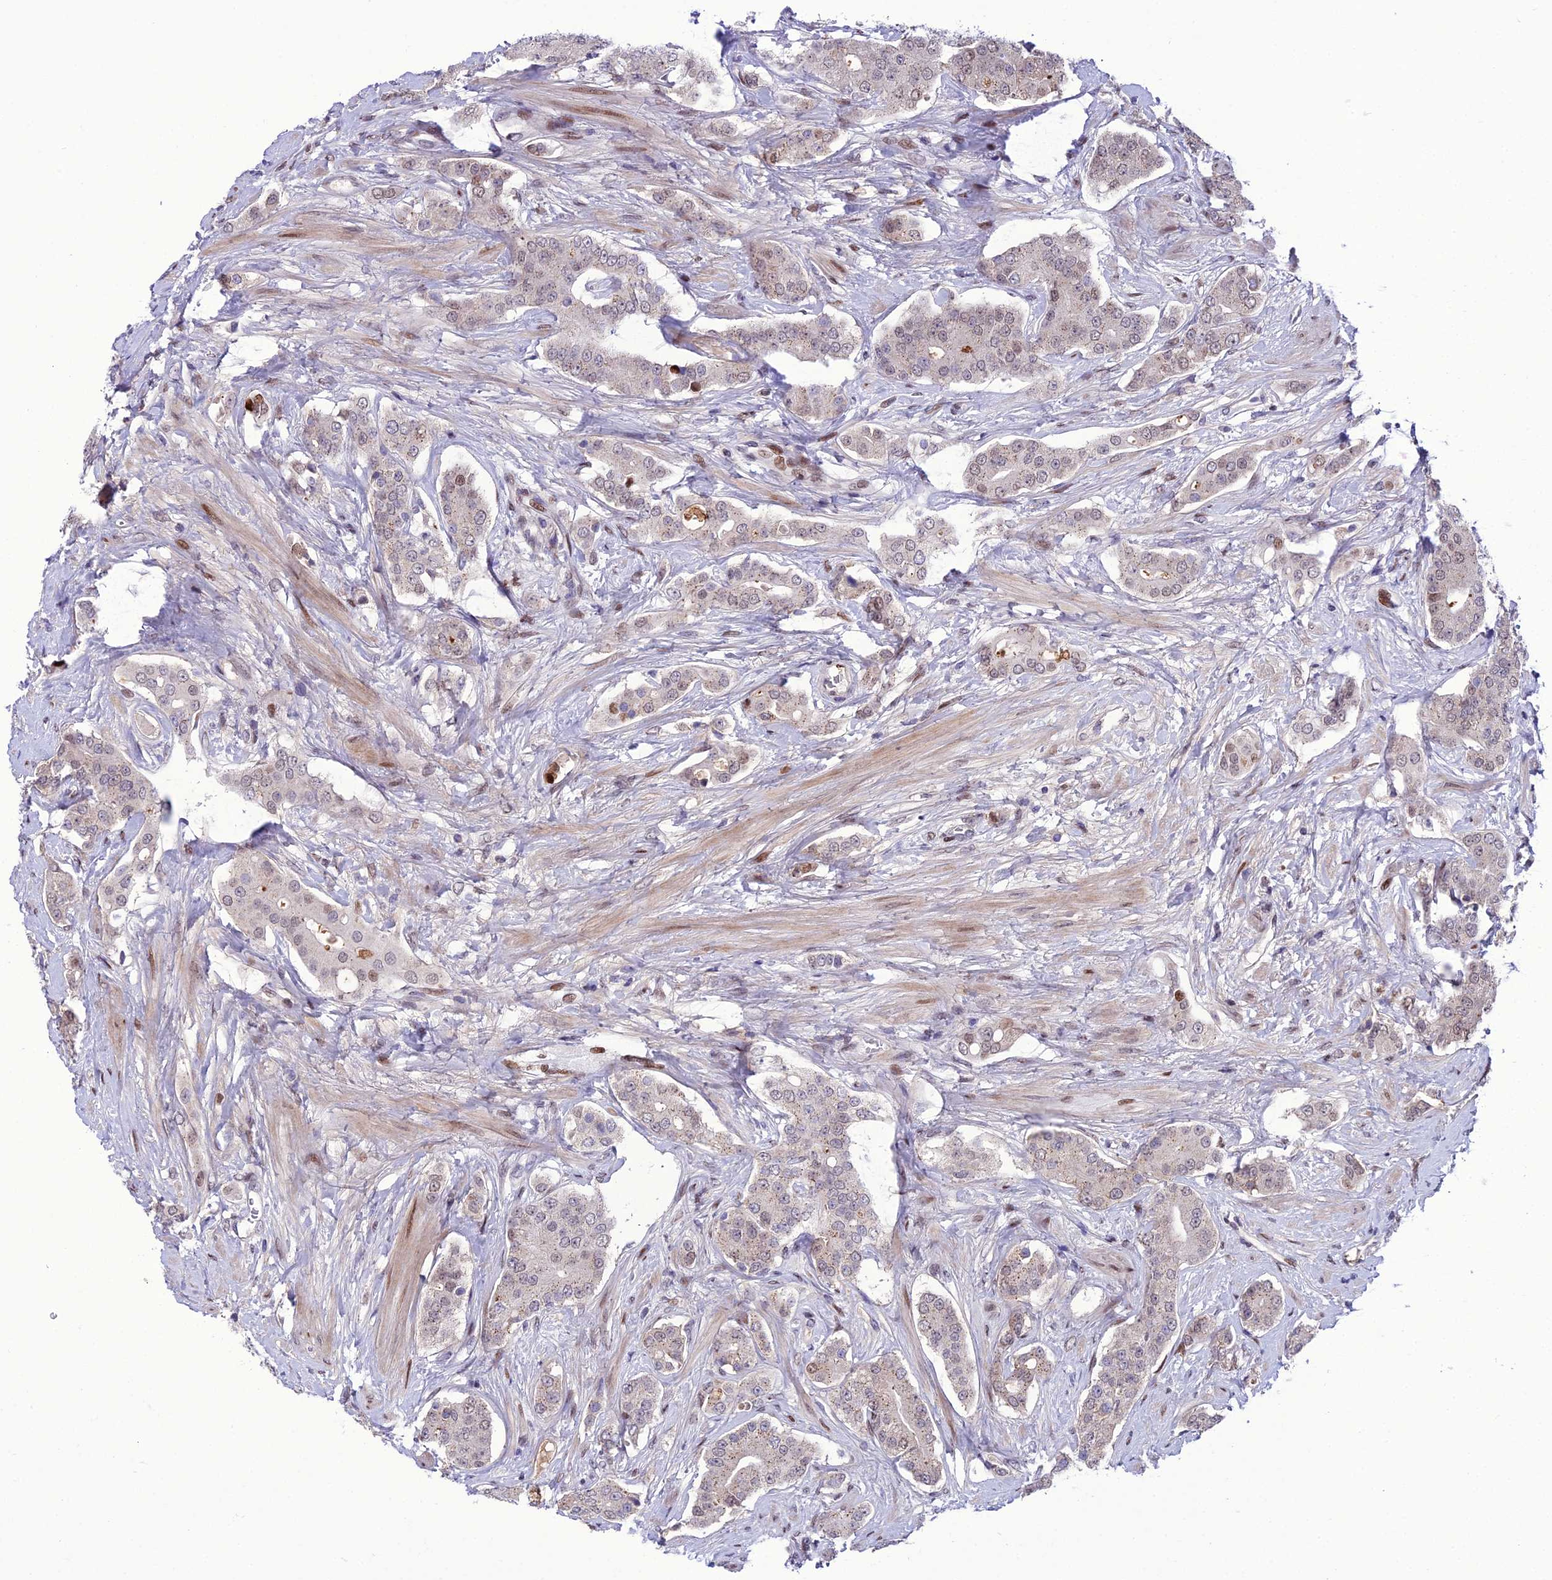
{"staining": {"intensity": "weak", "quantity": "<25%", "location": "nuclear"}, "tissue": "prostate cancer", "cell_type": "Tumor cells", "image_type": "cancer", "snomed": [{"axis": "morphology", "description": "Adenocarcinoma, High grade"}, {"axis": "topography", "description": "Prostate"}], "caption": "IHC image of human prostate cancer (high-grade adenocarcinoma) stained for a protein (brown), which shows no staining in tumor cells.", "gene": "ZNF707", "patient": {"sex": "male", "age": 71}}